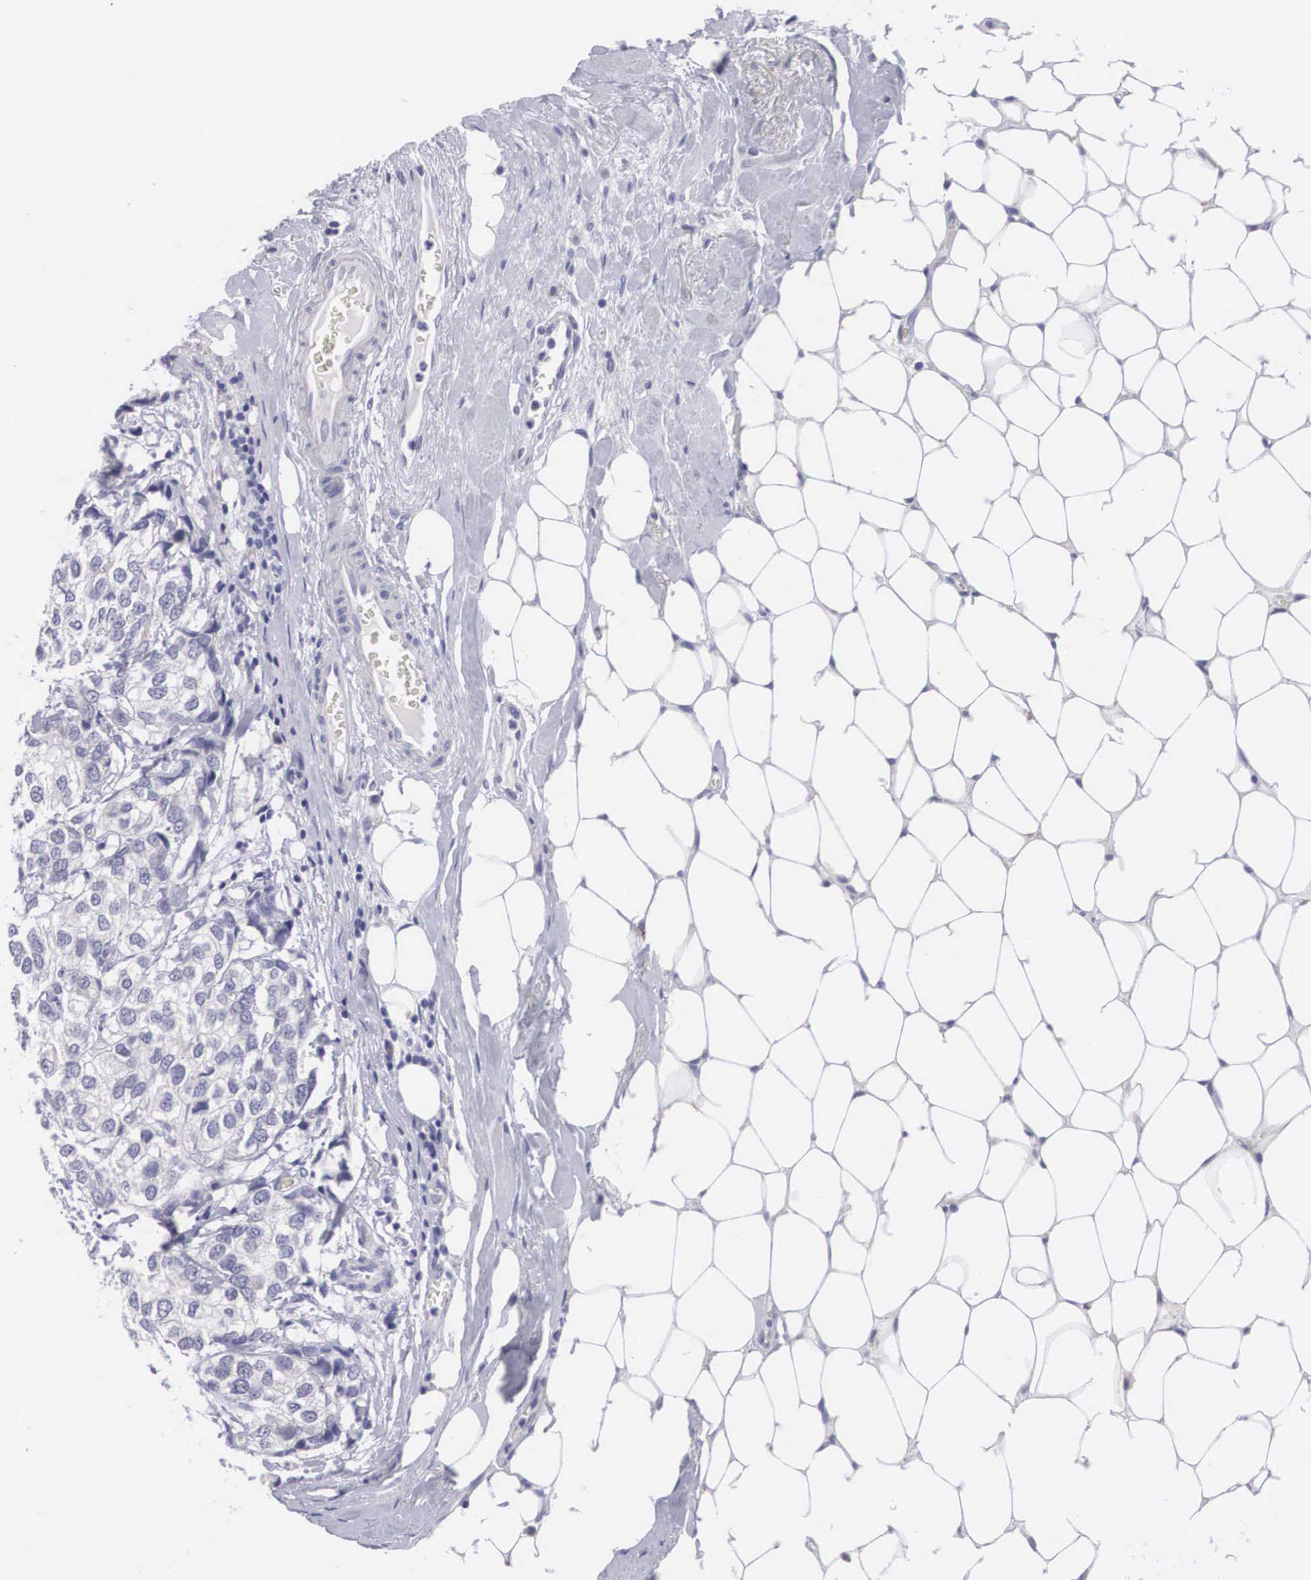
{"staining": {"intensity": "negative", "quantity": "none", "location": "none"}, "tissue": "breast cancer", "cell_type": "Tumor cells", "image_type": "cancer", "snomed": [{"axis": "morphology", "description": "Duct carcinoma"}, {"axis": "topography", "description": "Breast"}], "caption": "Immunohistochemistry histopathology image of neoplastic tissue: breast invasive ductal carcinoma stained with DAB exhibits no significant protein expression in tumor cells. (DAB (3,3'-diaminobenzidine) immunohistochemistry (IHC) visualized using brightfield microscopy, high magnification).", "gene": "ARMCX3", "patient": {"sex": "female", "age": 68}}